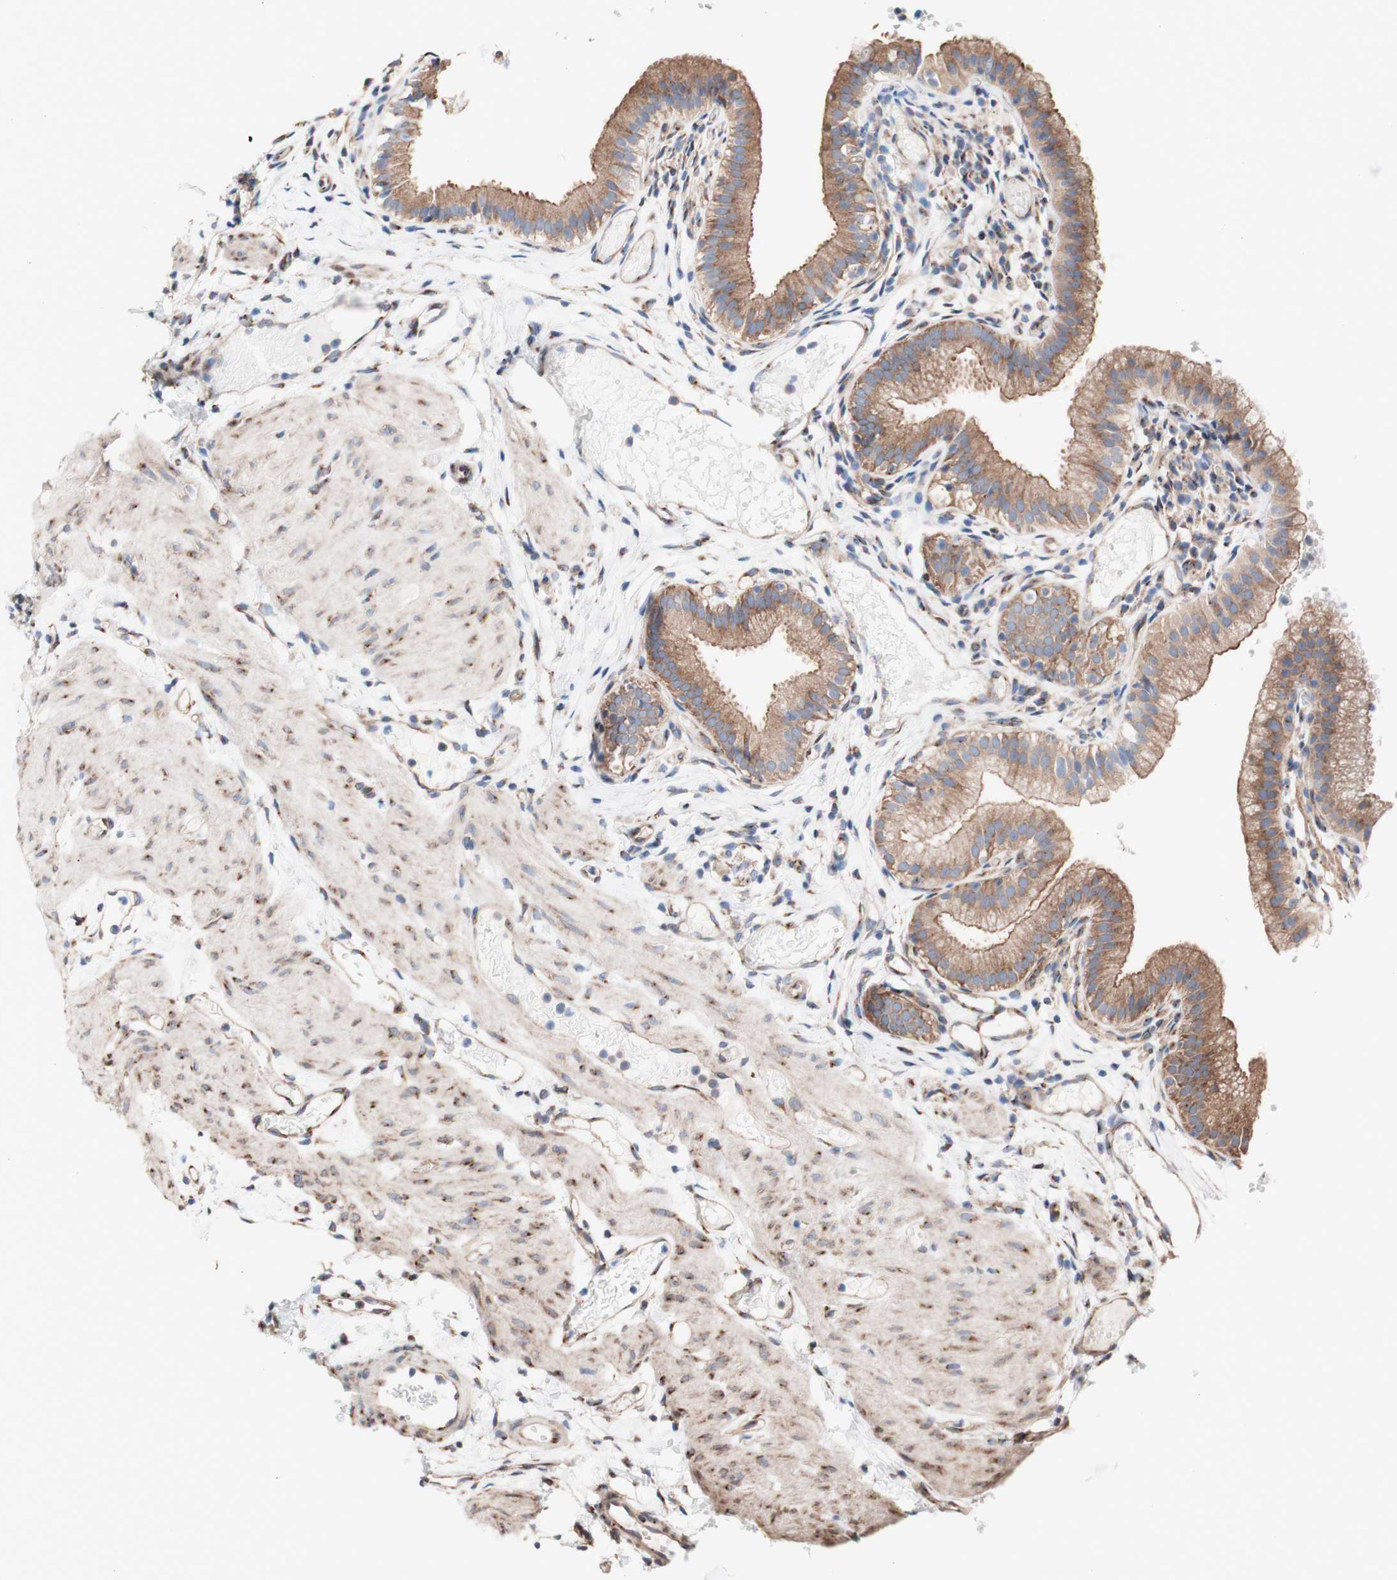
{"staining": {"intensity": "moderate", "quantity": ">75%", "location": "cytoplasmic/membranous"}, "tissue": "gallbladder", "cell_type": "Glandular cells", "image_type": "normal", "snomed": [{"axis": "morphology", "description": "Normal tissue, NOS"}, {"axis": "topography", "description": "Gallbladder"}], "caption": "Protein expression by IHC reveals moderate cytoplasmic/membranous staining in about >75% of glandular cells in unremarkable gallbladder. Ihc stains the protein in brown and the nuclei are stained blue.", "gene": "LRIG3", "patient": {"sex": "female", "age": 26}}